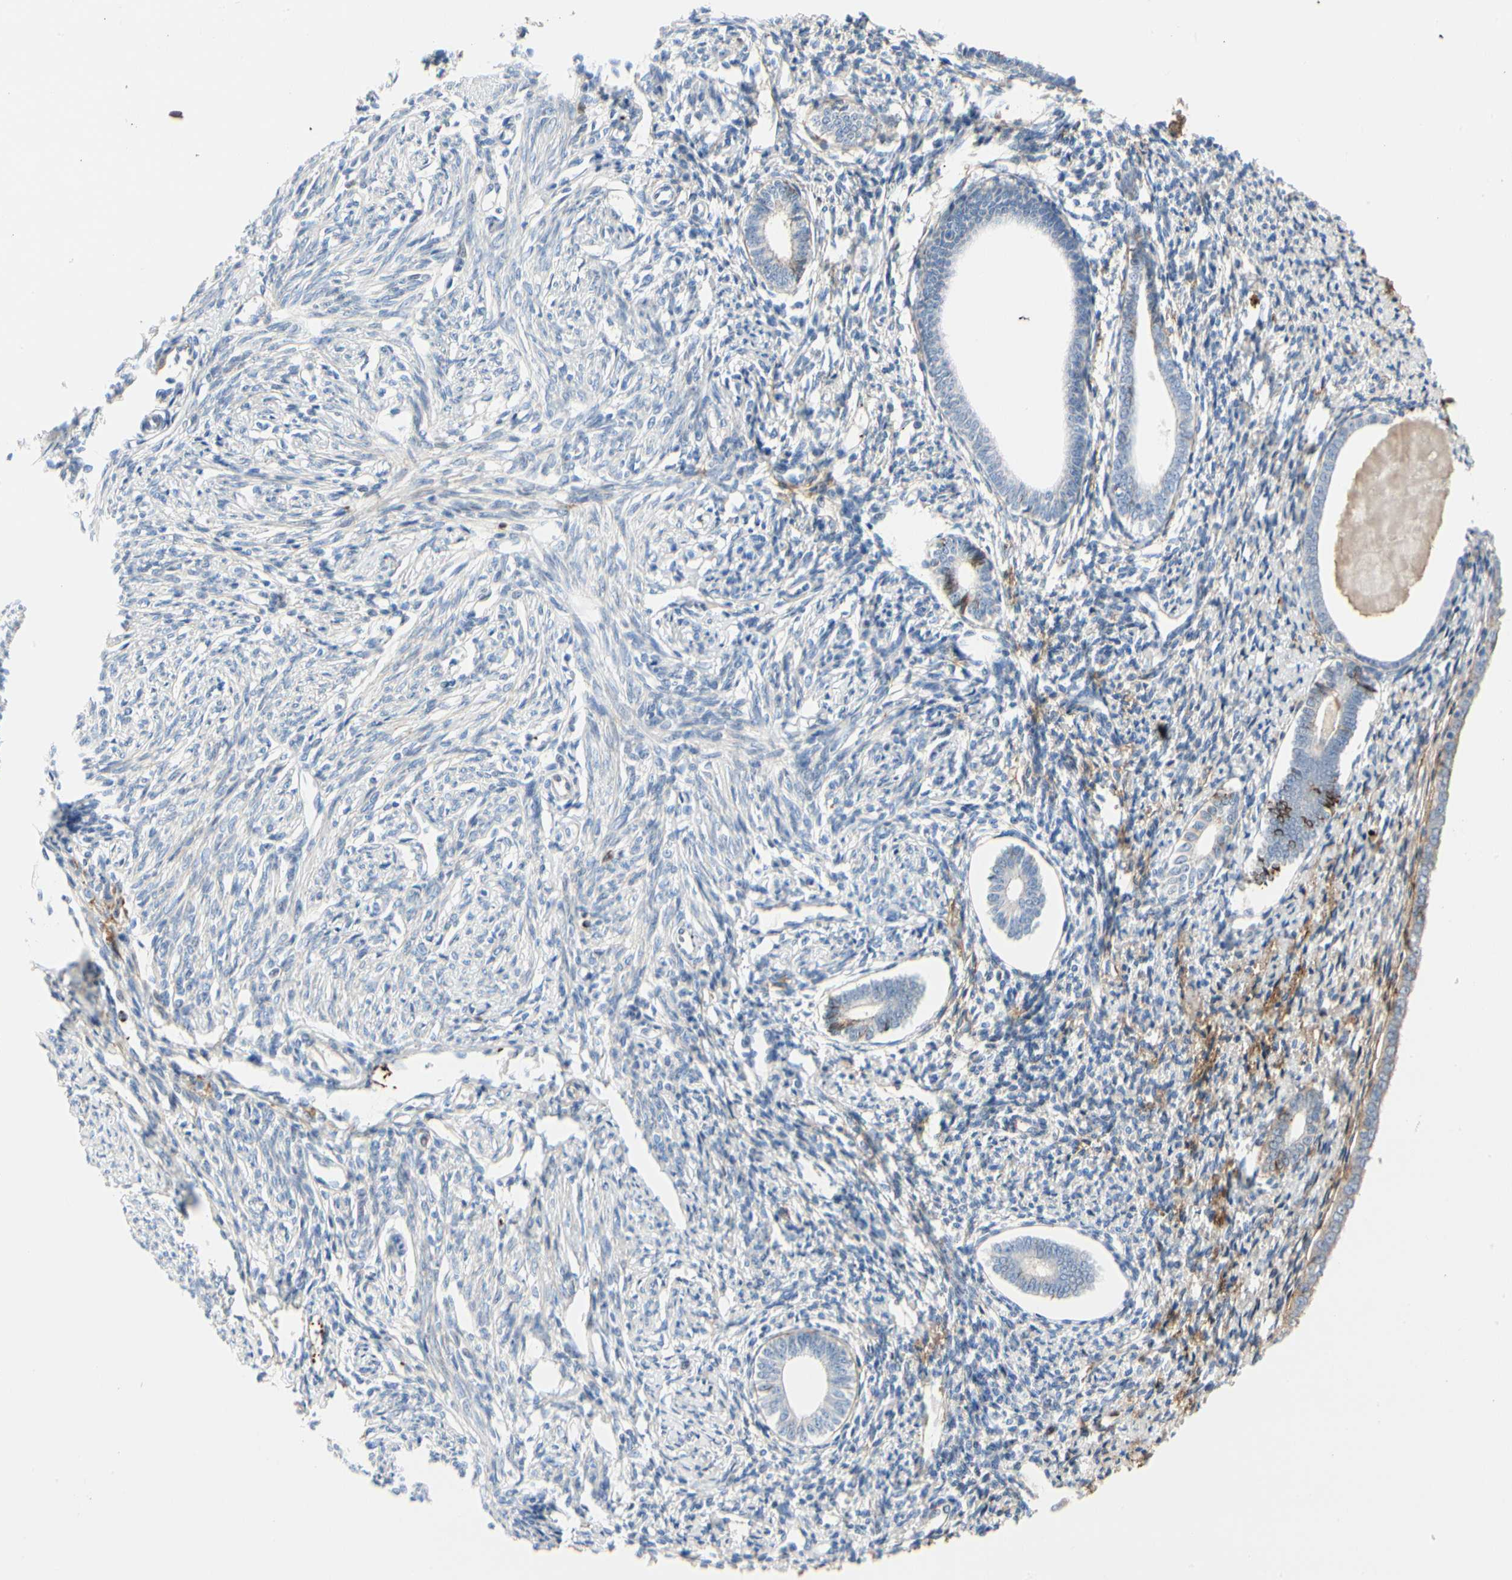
{"staining": {"intensity": "strong", "quantity": ">75%", "location": "cytoplasmic/membranous"}, "tissue": "endometrium", "cell_type": "Cells in endometrial stroma", "image_type": "normal", "snomed": [{"axis": "morphology", "description": "Normal tissue, NOS"}, {"axis": "topography", "description": "Endometrium"}], "caption": "About >75% of cells in endometrial stroma in unremarkable endometrium display strong cytoplasmic/membranous protein expression as visualized by brown immunohistochemical staining.", "gene": "FGB", "patient": {"sex": "female", "age": 71}}